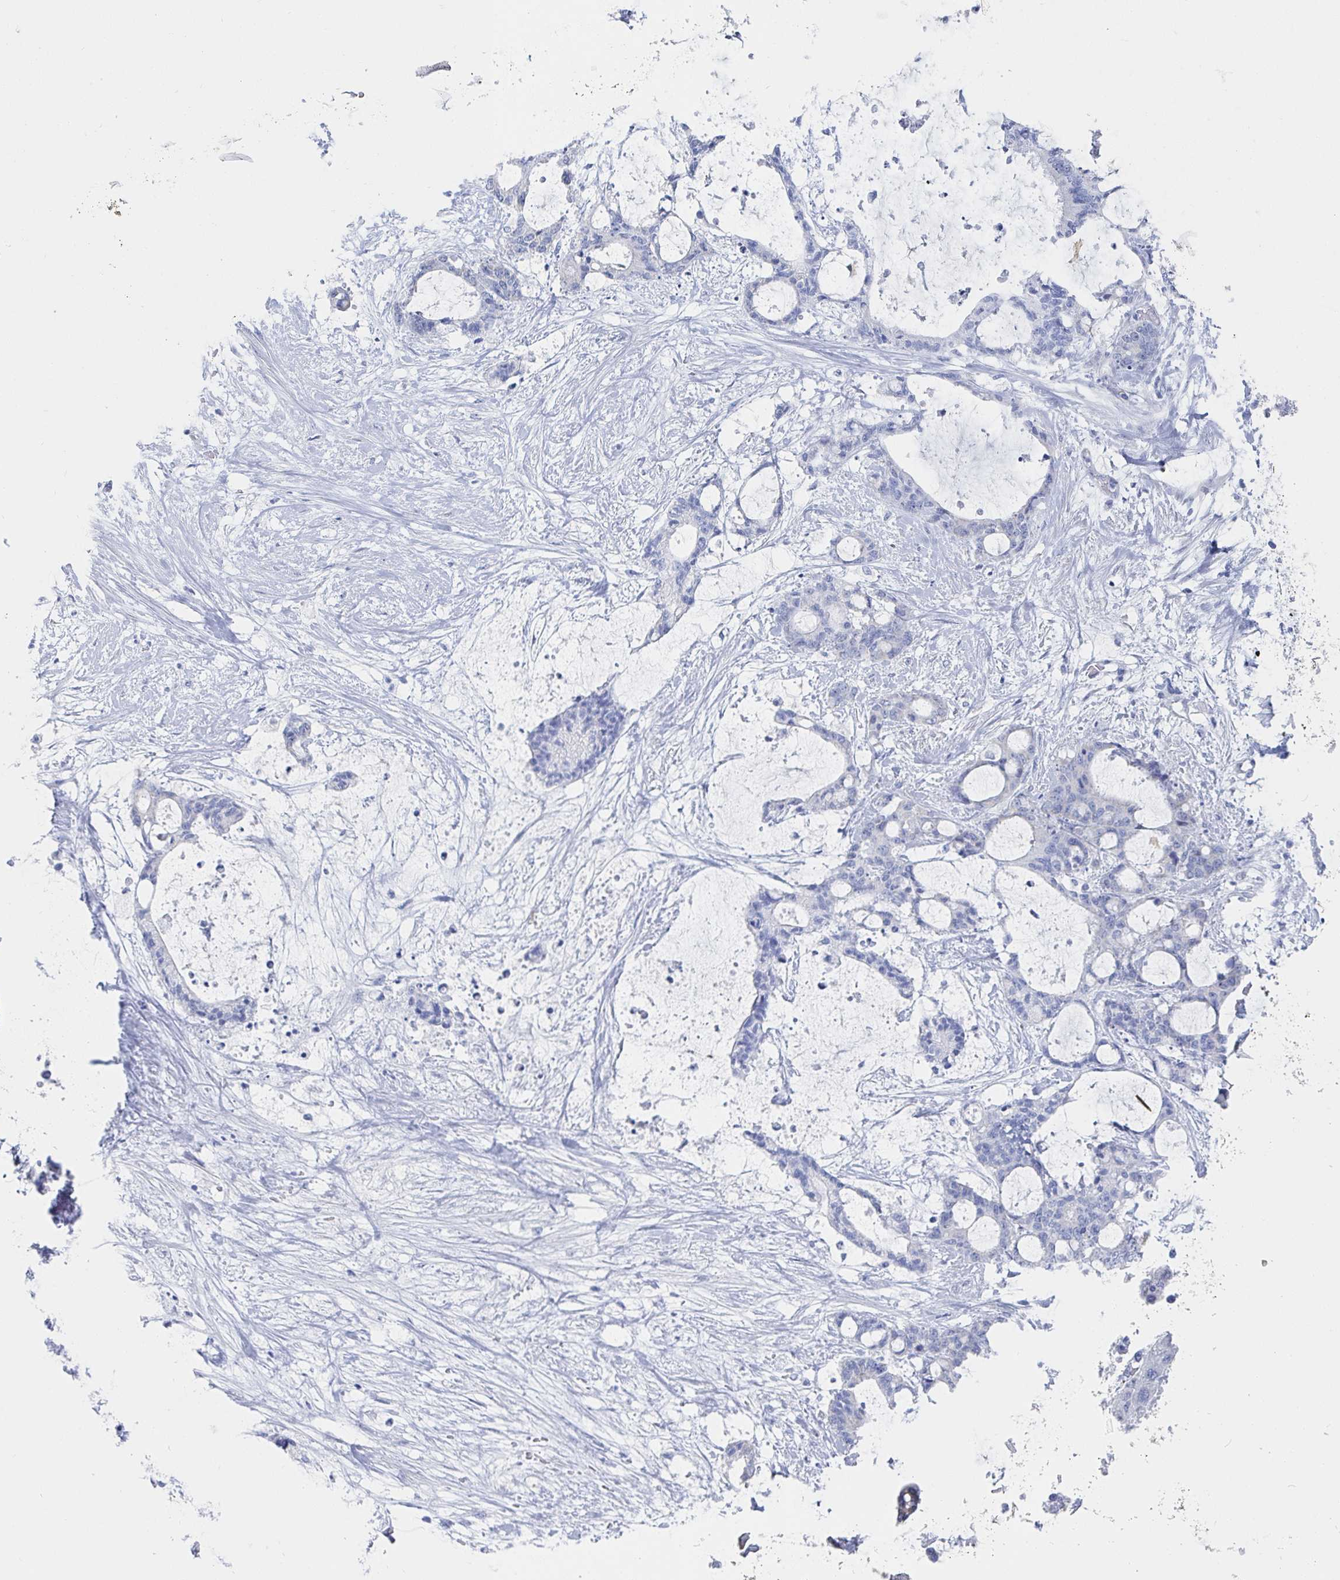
{"staining": {"intensity": "negative", "quantity": "none", "location": "none"}, "tissue": "liver cancer", "cell_type": "Tumor cells", "image_type": "cancer", "snomed": [{"axis": "morphology", "description": "Normal tissue, NOS"}, {"axis": "morphology", "description": "Cholangiocarcinoma"}, {"axis": "topography", "description": "Liver"}, {"axis": "topography", "description": "Peripheral nerve tissue"}], "caption": "A high-resolution micrograph shows IHC staining of liver cholangiocarcinoma, which exhibits no significant staining in tumor cells.", "gene": "PACSIN1", "patient": {"sex": "female", "age": 73}}